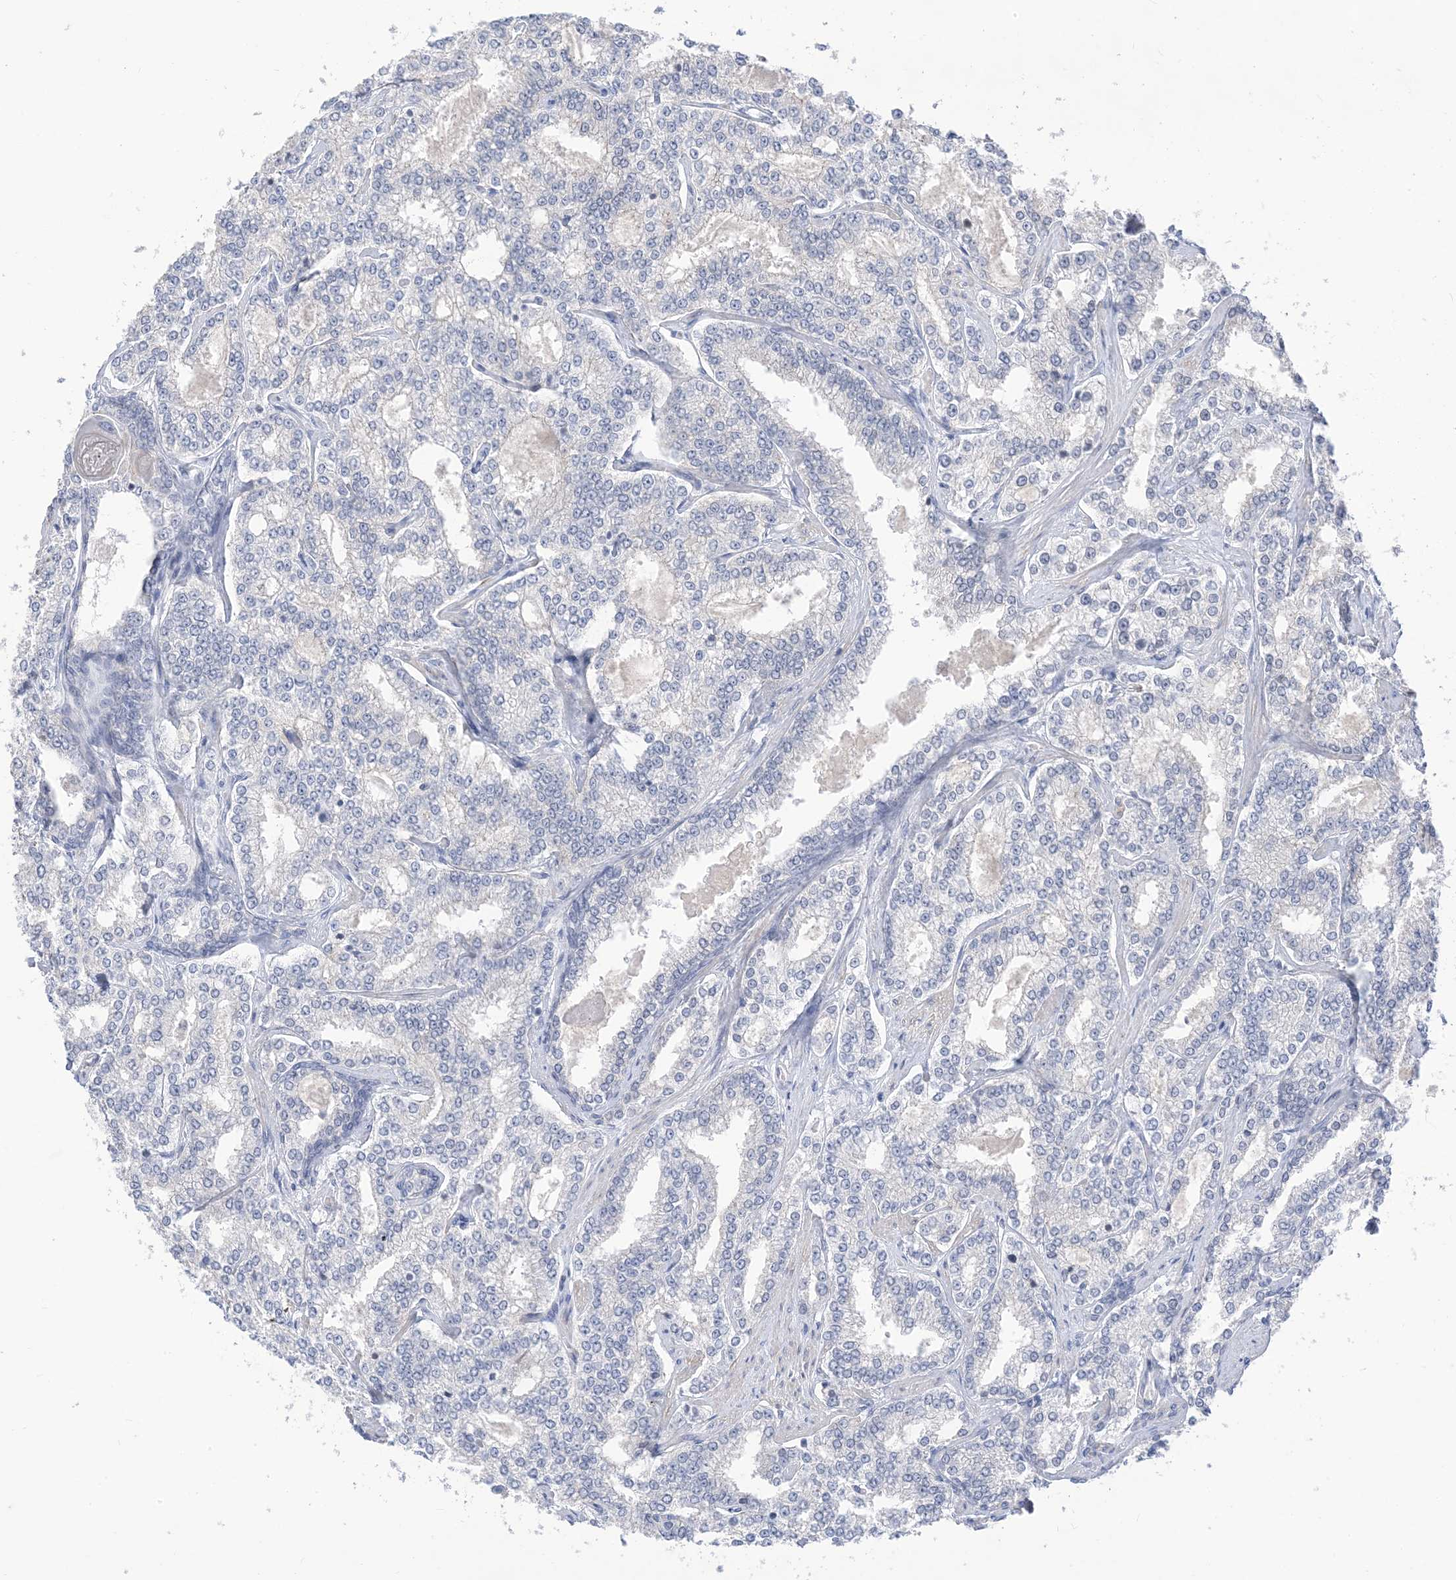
{"staining": {"intensity": "negative", "quantity": "none", "location": "none"}, "tissue": "prostate cancer", "cell_type": "Tumor cells", "image_type": "cancer", "snomed": [{"axis": "morphology", "description": "Normal tissue, NOS"}, {"axis": "morphology", "description": "Adenocarcinoma, High grade"}, {"axis": "topography", "description": "Prostate"}], "caption": "Immunohistochemical staining of human prostate cancer demonstrates no significant staining in tumor cells.", "gene": "IL36B", "patient": {"sex": "male", "age": 83}}